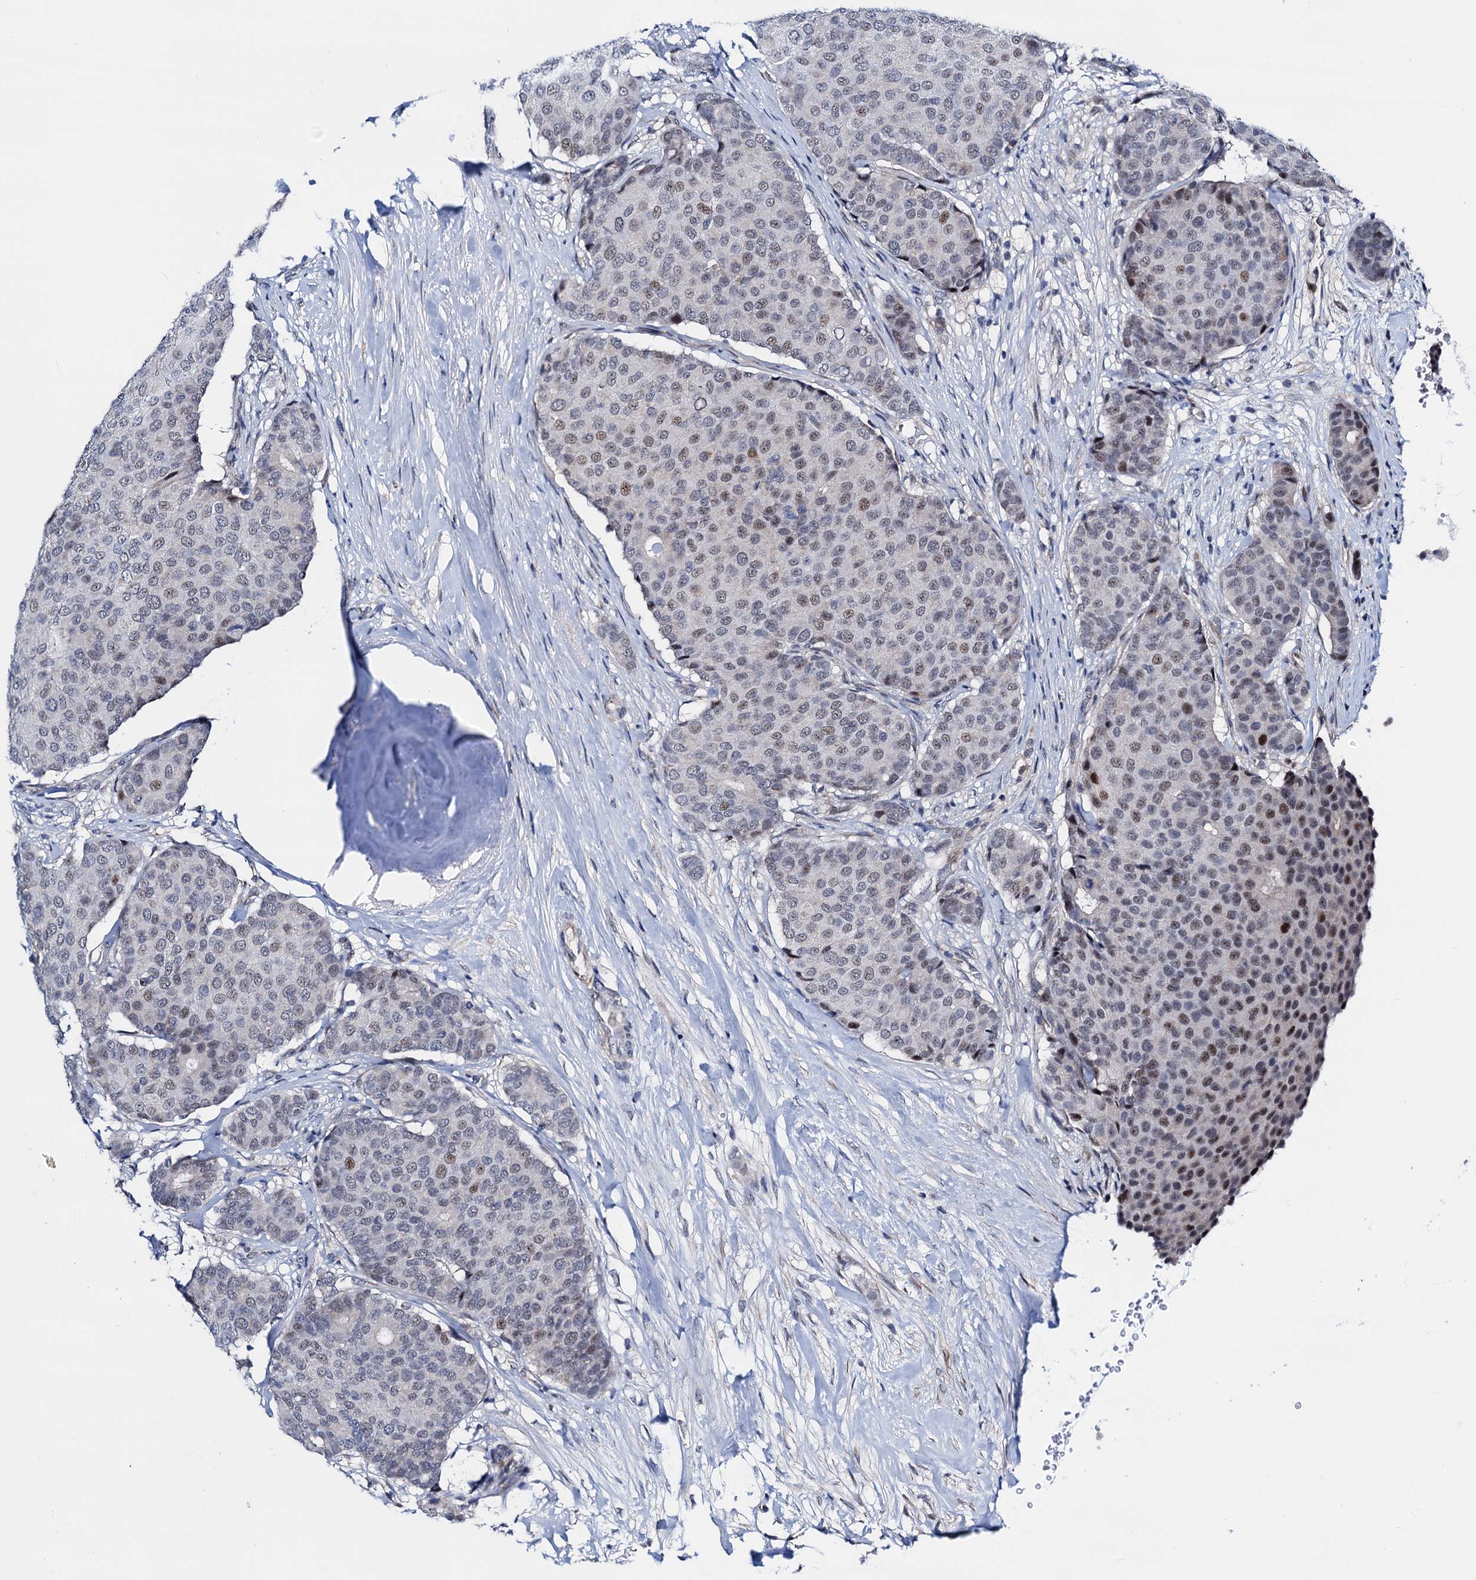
{"staining": {"intensity": "moderate", "quantity": "<25%", "location": "nuclear"}, "tissue": "breast cancer", "cell_type": "Tumor cells", "image_type": "cancer", "snomed": [{"axis": "morphology", "description": "Duct carcinoma"}, {"axis": "topography", "description": "Breast"}], "caption": "Immunohistochemical staining of human breast cancer demonstrates low levels of moderate nuclear protein positivity in approximately <25% of tumor cells.", "gene": "COA4", "patient": {"sex": "female", "age": 75}}